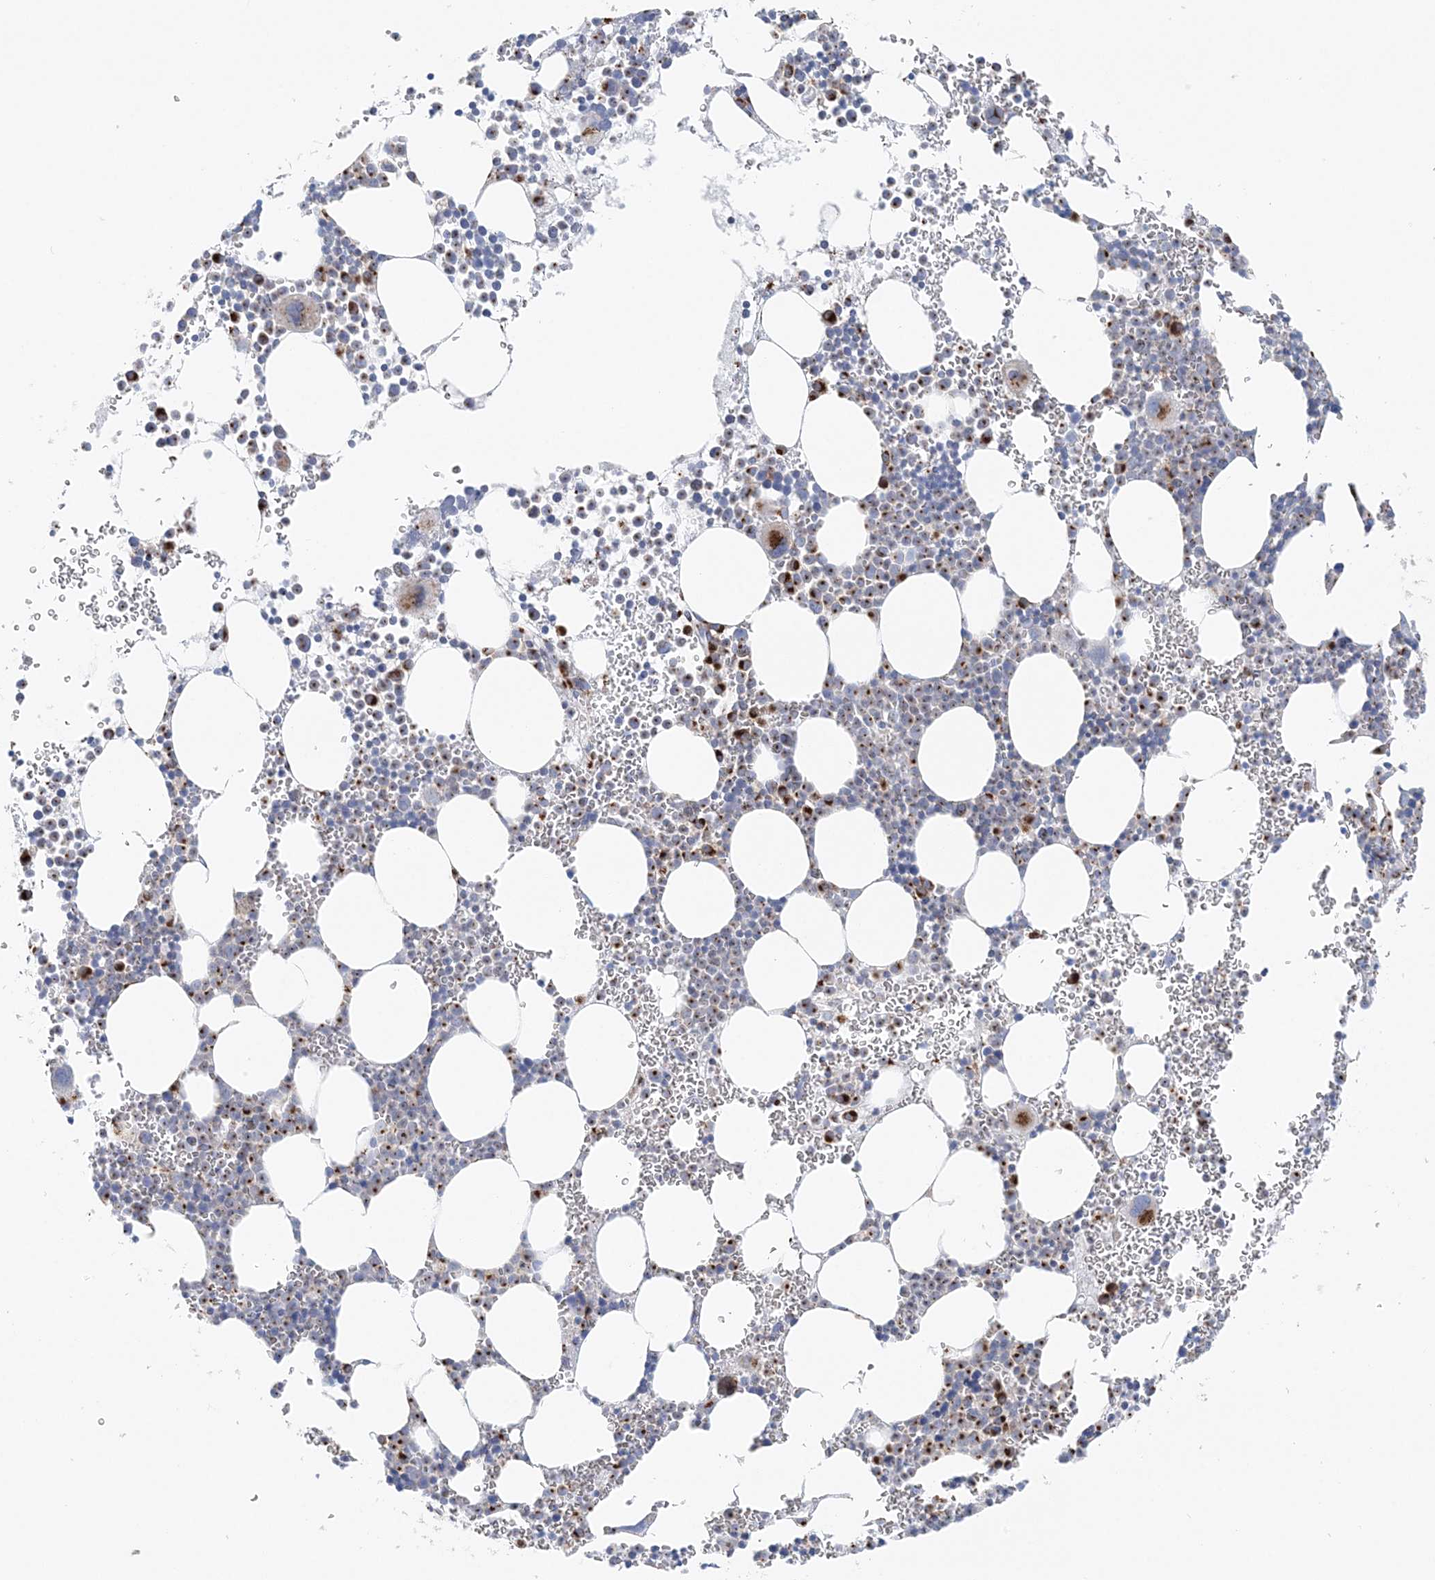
{"staining": {"intensity": "strong", "quantity": "<25%", "location": "cytoplasmic/membranous"}, "tissue": "bone marrow", "cell_type": "Hematopoietic cells", "image_type": "normal", "snomed": [{"axis": "morphology", "description": "Normal tissue, NOS"}, {"axis": "topography", "description": "Bone marrow"}], "caption": "Protein staining of unremarkable bone marrow exhibits strong cytoplasmic/membranous expression in approximately <25% of hematopoietic cells.", "gene": "TMED10", "patient": {"sex": "female", "age": 78}}